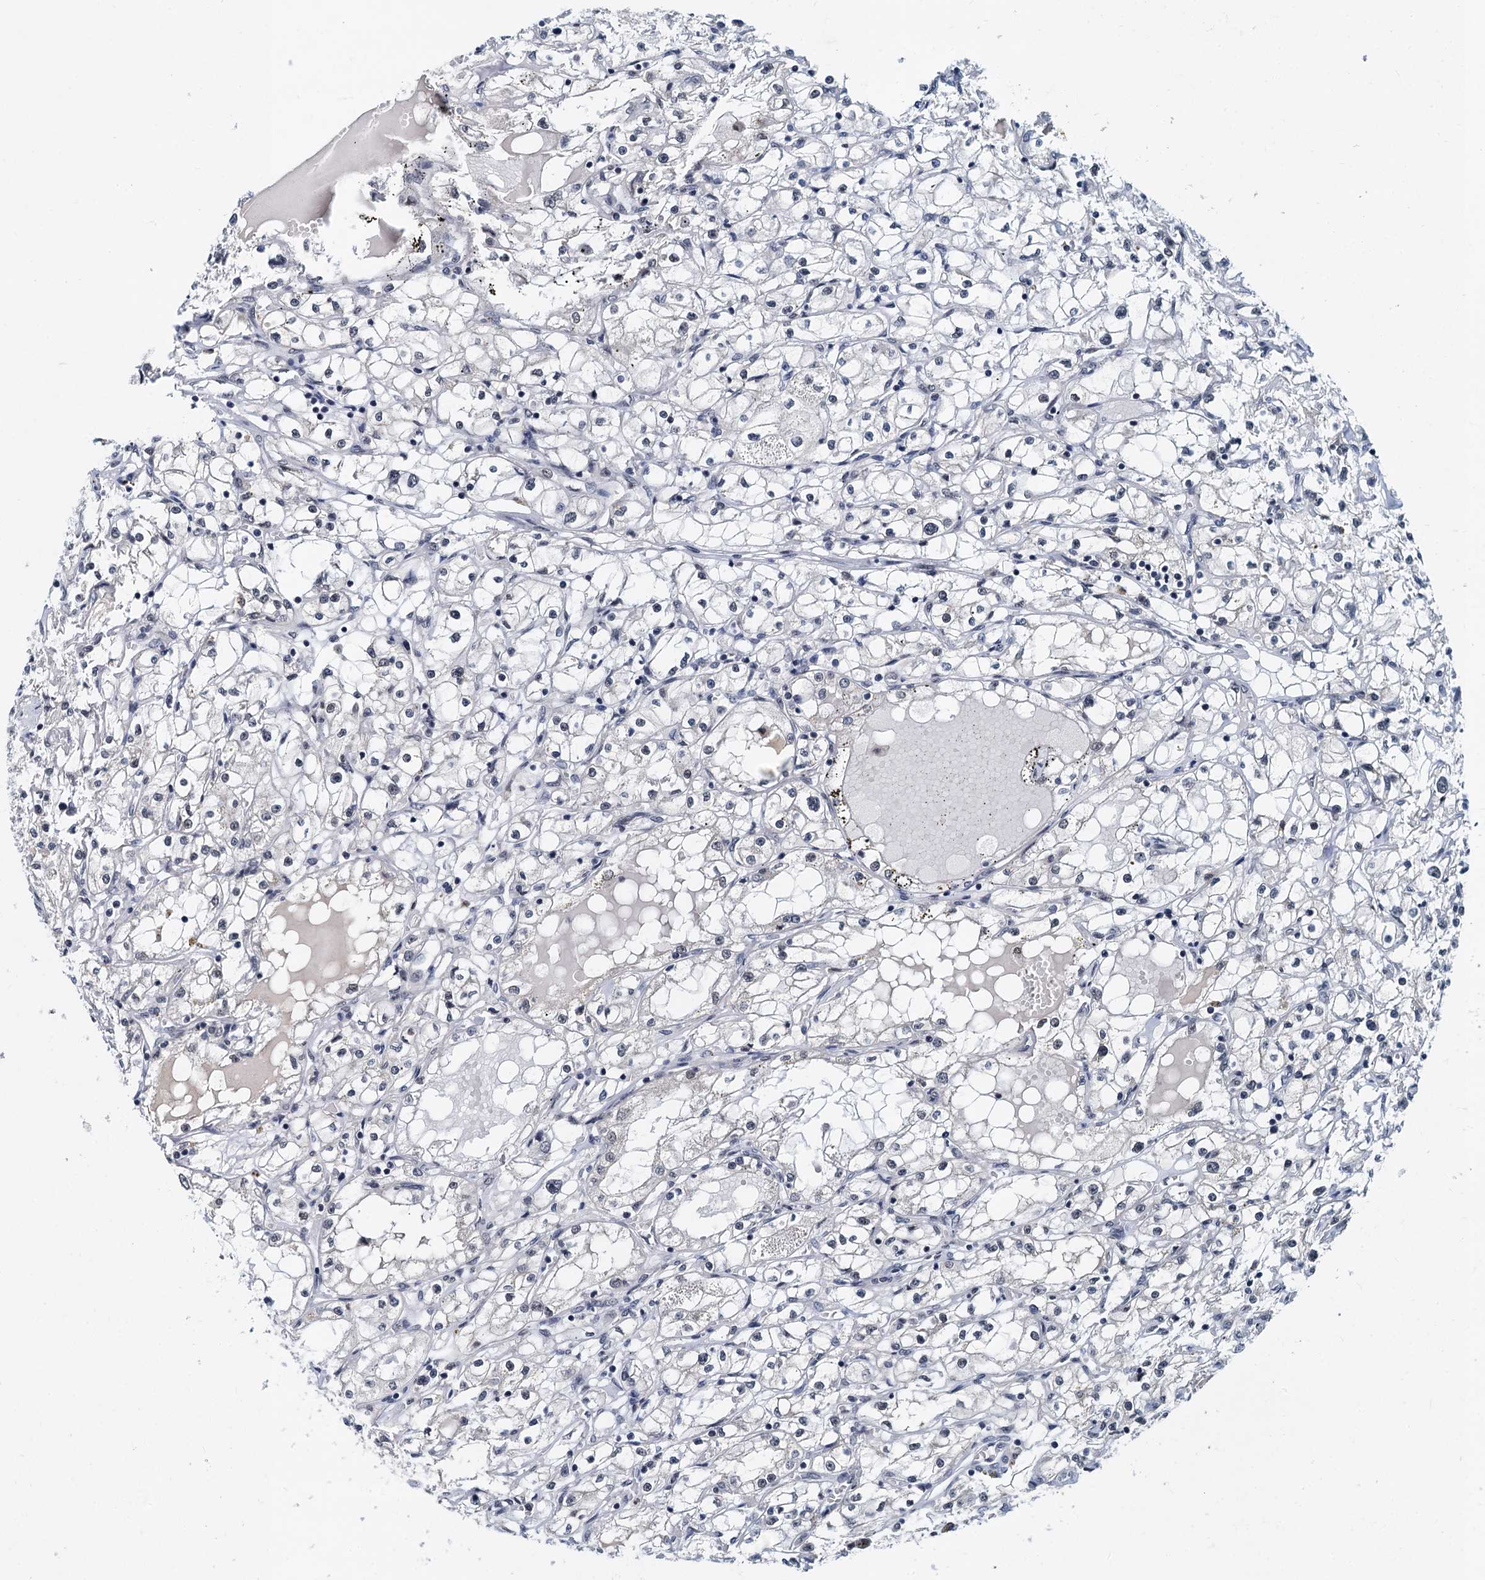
{"staining": {"intensity": "negative", "quantity": "none", "location": "none"}, "tissue": "renal cancer", "cell_type": "Tumor cells", "image_type": "cancer", "snomed": [{"axis": "morphology", "description": "Adenocarcinoma, NOS"}, {"axis": "topography", "description": "Kidney"}], "caption": "Renal cancer was stained to show a protein in brown. There is no significant positivity in tumor cells.", "gene": "SNRPD1", "patient": {"sex": "male", "age": 56}}